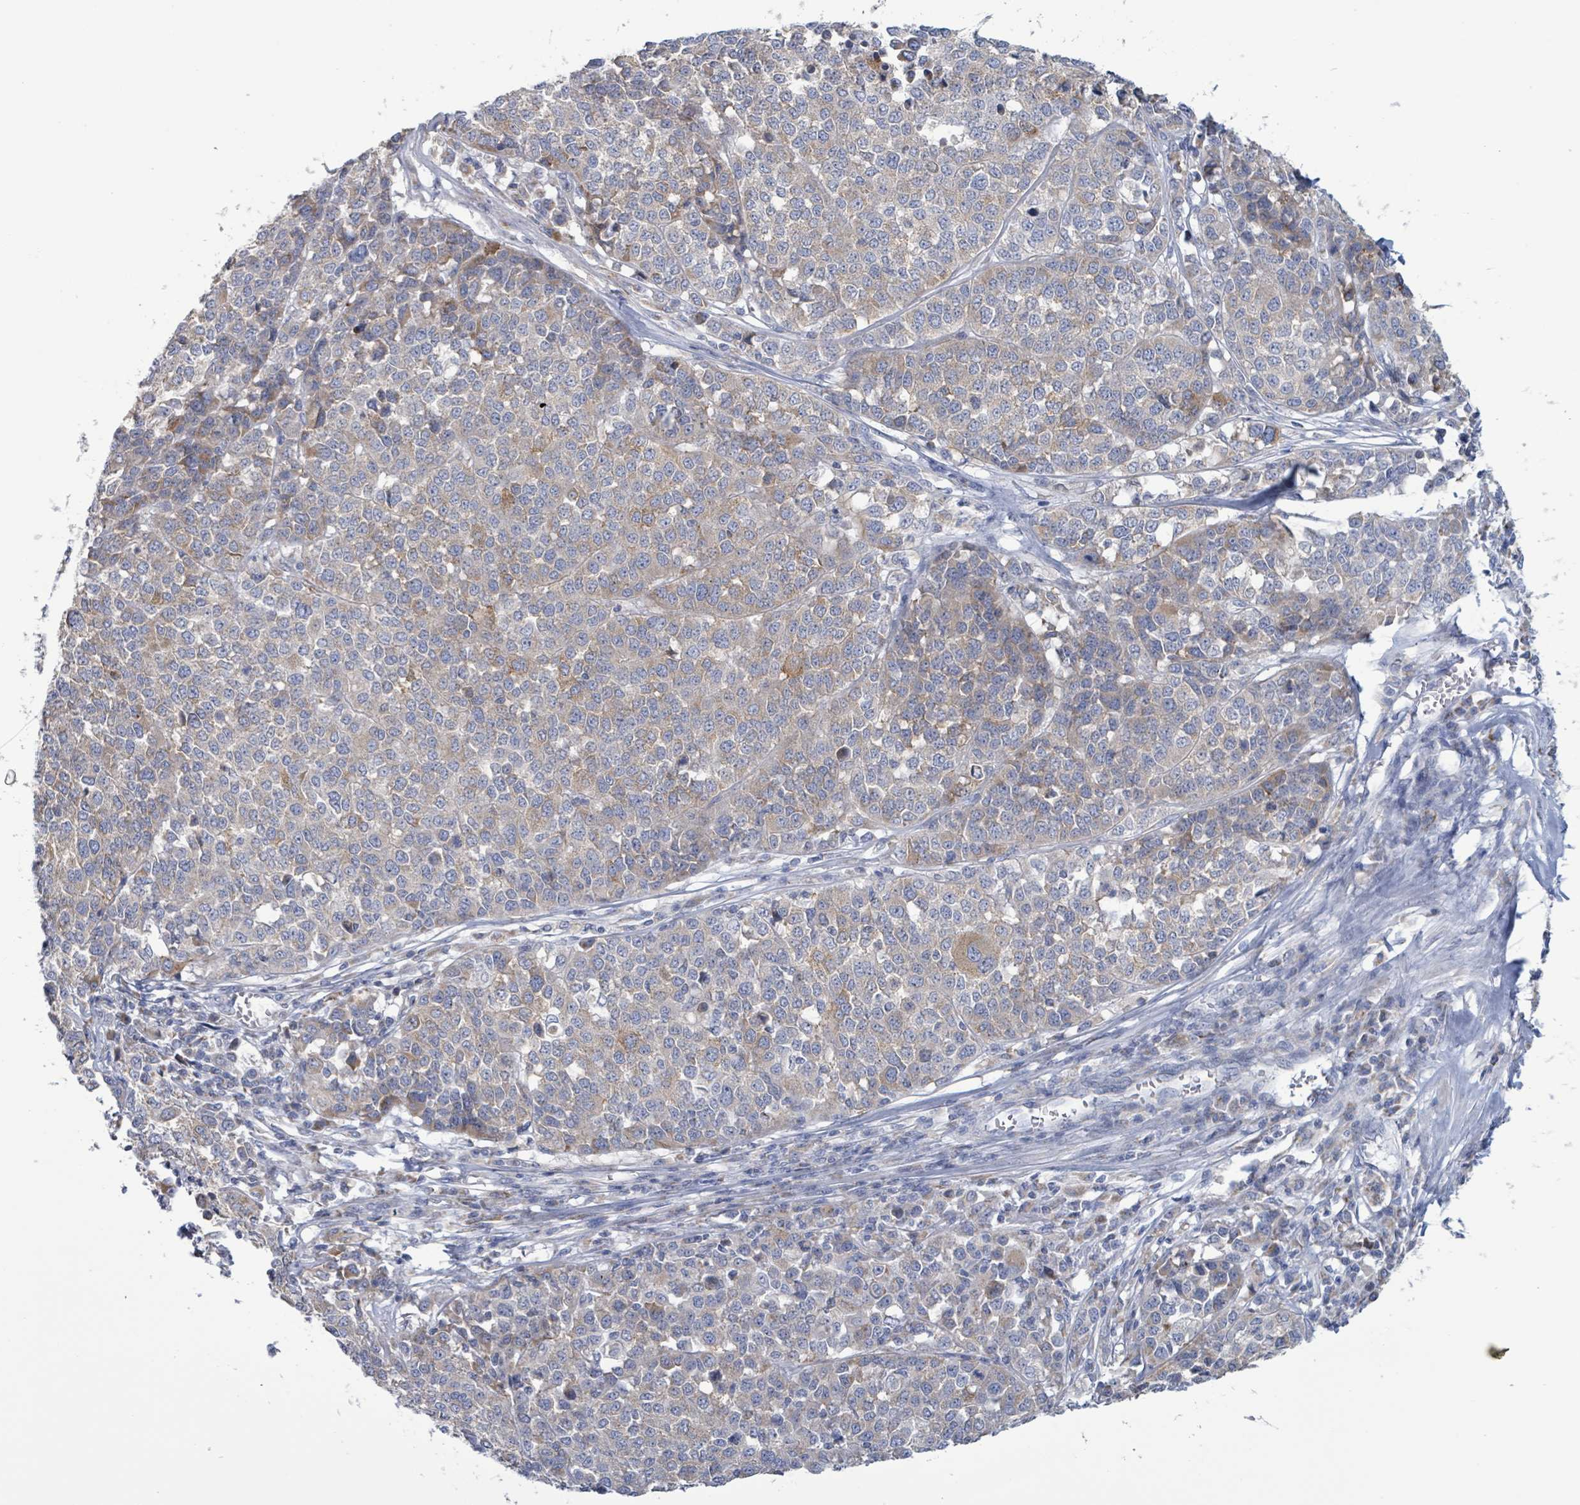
{"staining": {"intensity": "weak", "quantity": "<25%", "location": "cytoplasmic/membranous"}, "tissue": "melanoma", "cell_type": "Tumor cells", "image_type": "cancer", "snomed": [{"axis": "morphology", "description": "Malignant melanoma, Metastatic site"}, {"axis": "topography", "description": "Lymph node"}], "caption": "A photomicrograph of human malignant melanoma (metastatic site) is negative for staining in tumor cells. The staining is performed using DAB brown chromogen with nuclei counter-stained in using hematoxylin.", "gene": "AKR1C4", "patient": {"sex": "male", "age": 44}}